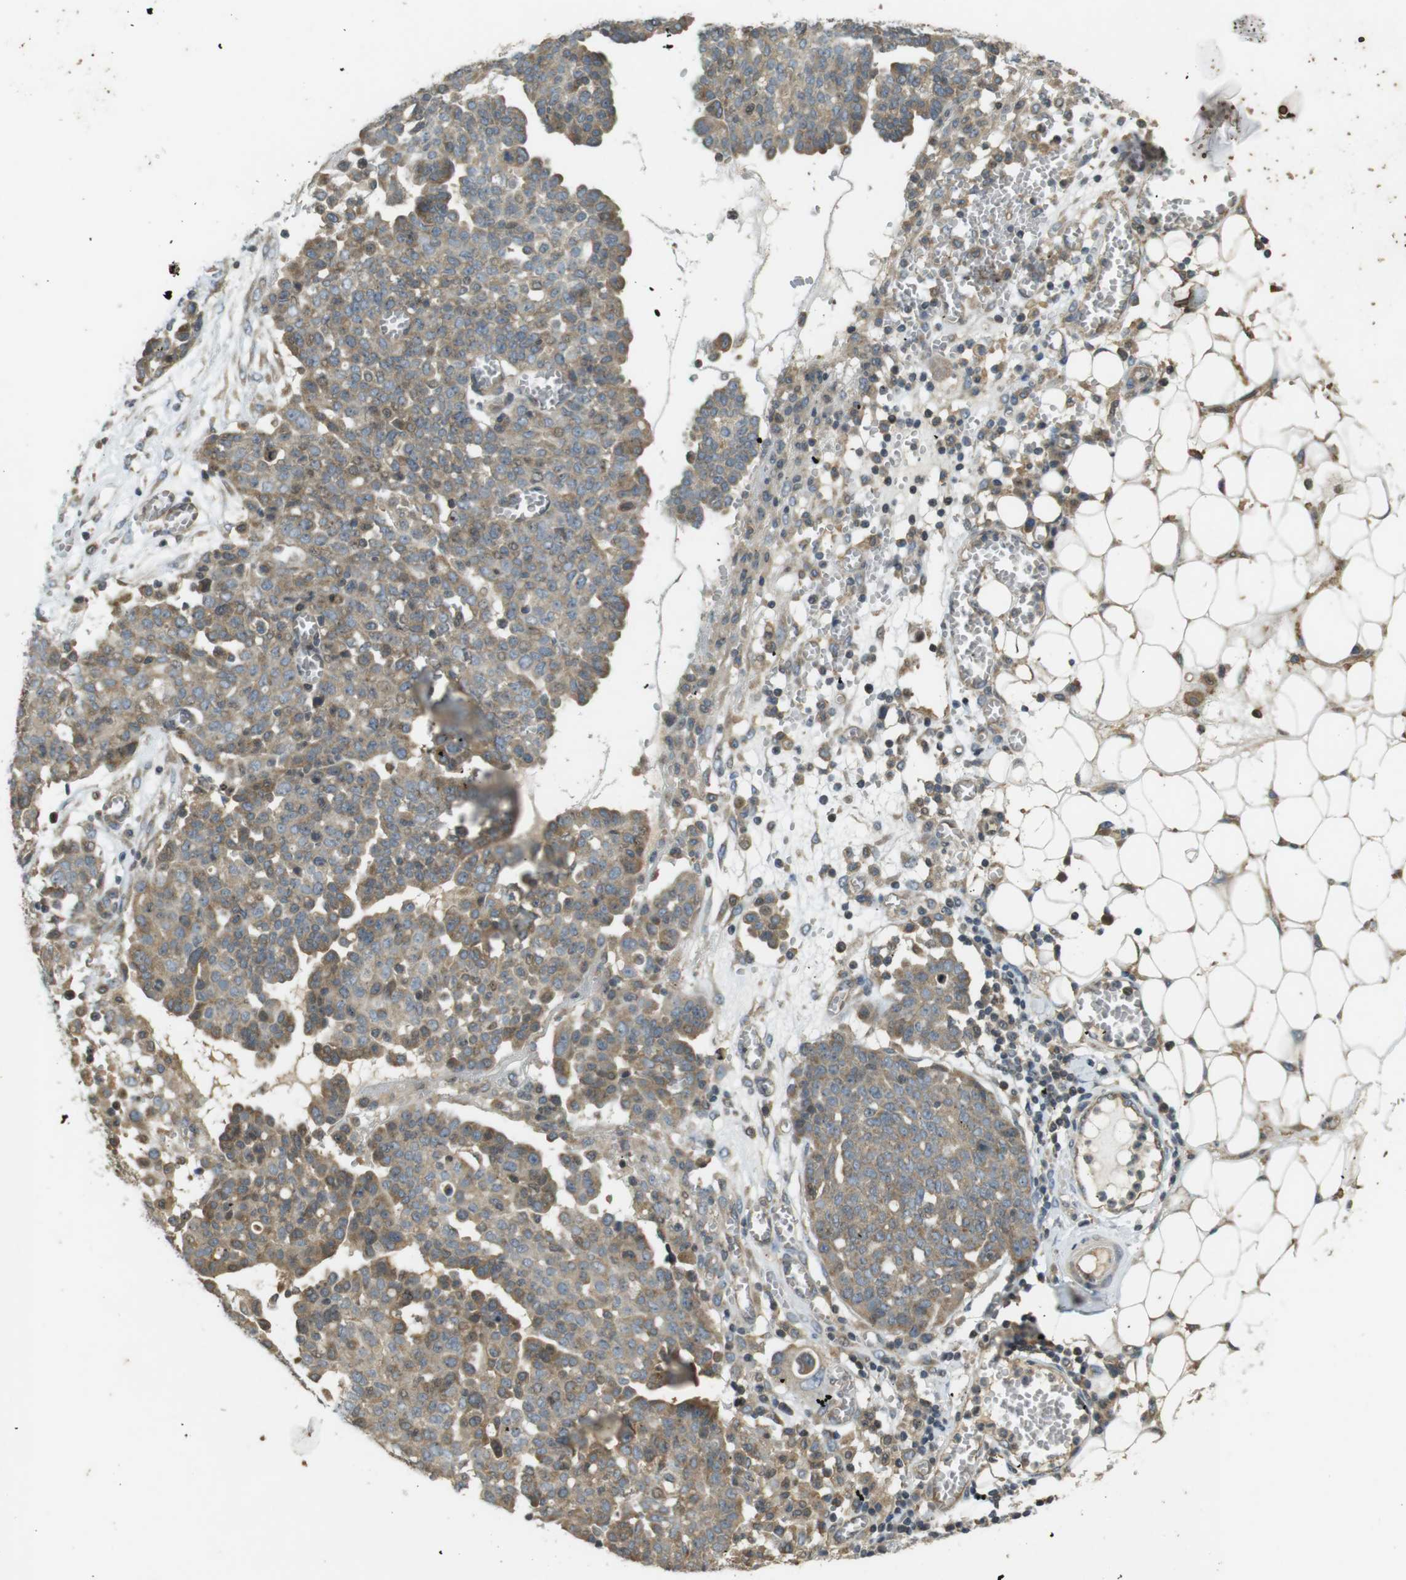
{"staining": {"intensity": "moderate", "quantity": "25%-75%", "location": "cytoplasmic/membranous"}, "tissue": "ovarian cancer", "cell_type": "Tumor cells", "image_type": "cancer", "snomed": [{"axis": "morphology", "description": "Cystadenocarcinoma, serous, NOS"}, {"axis": "topography", "description": "Soft tissue"}, {"axis": "topography", "description": "Ovary"}], "caption": "High-power microscopy captured an immunohistochemistry (IHC) micrograph of serous cystadenocarcinoma (ovarian), revealing moderate cytoplasmic/membranous expression in about 25%-75% of tumor cells.", "gene": "CLTC", "patient": {"sex": "female", "age": 57}}